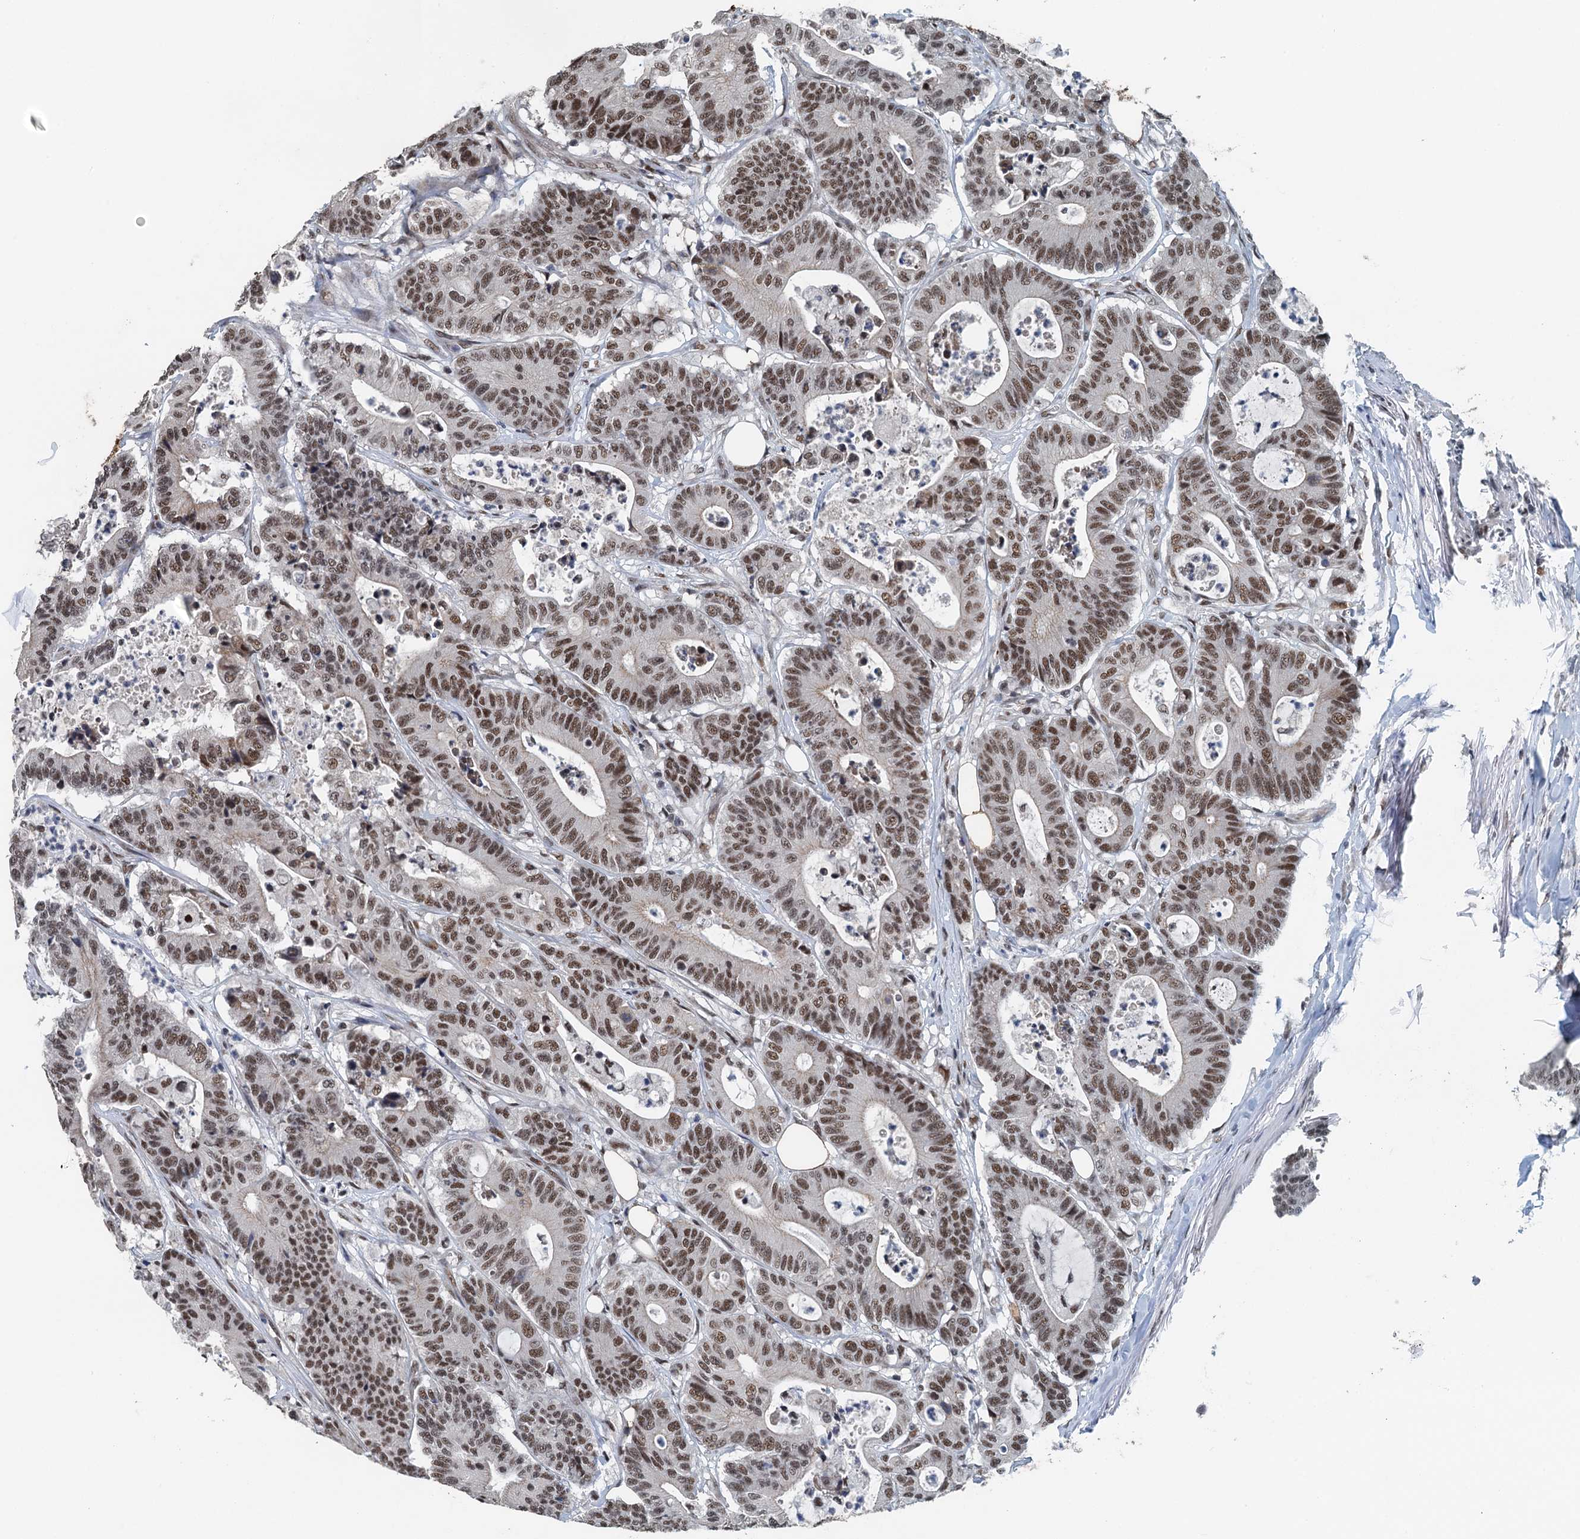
{"staining": {"intensity": "moderate", "quantity": ">75%", "location": "nuclear"}, "tissue": "colorectal cancer", "cell_type": "Tumor cells", "image_type": "cancer", "snomed": [{"axis": "morphology", "description": "Adenocarcinoma, NOS"}, {"axis": "topography", "description": "Colon"}], "caption": "Moderate nuclear protein staining is identified in approximately >75% of tumor cells in colorectal adenocarcinoma.", "gene": "MTA3", "patient": {"sex": "female", "age": 84}}